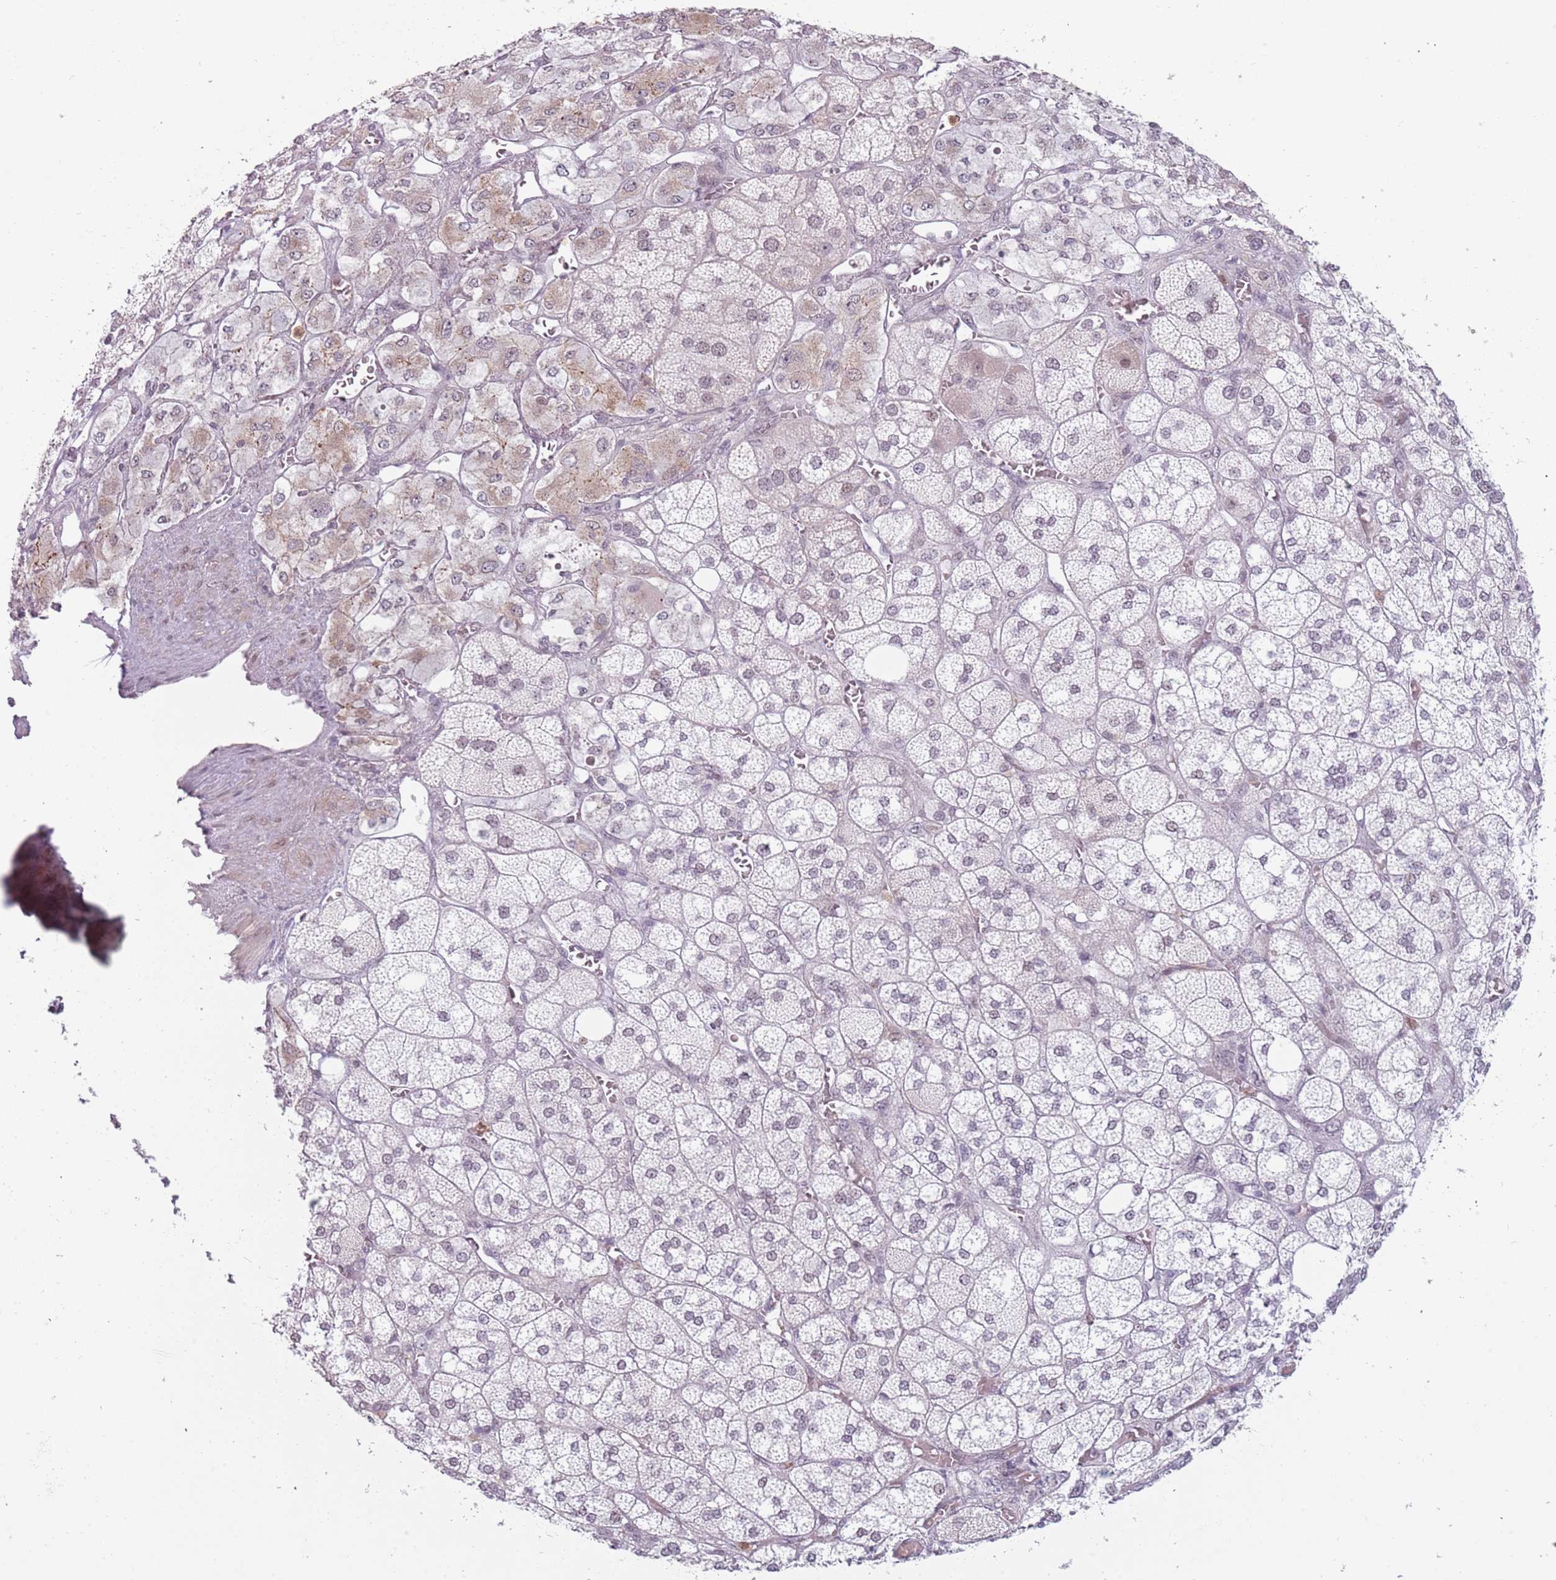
{"staining": {"intensity": "weak", "quantity": "<25%", "location": "cytoplasmic/membranous"}, "tissue": "adrenal gland", "cell_type": "Glandular cells", "image_type": "normal", "snomed": [{"axis": "morphology", "description": "Normal tissue, NOS"}, {"axis": "topography", "description": "Adrenal gland"}], "caption": "Glandular cells show no significant protein staining in unremarkable adrenal gland. (IHC, brightfield microscopy, high magnification).", "gene": "REXO4", "patient": {"sex": "male", "age": 61}}